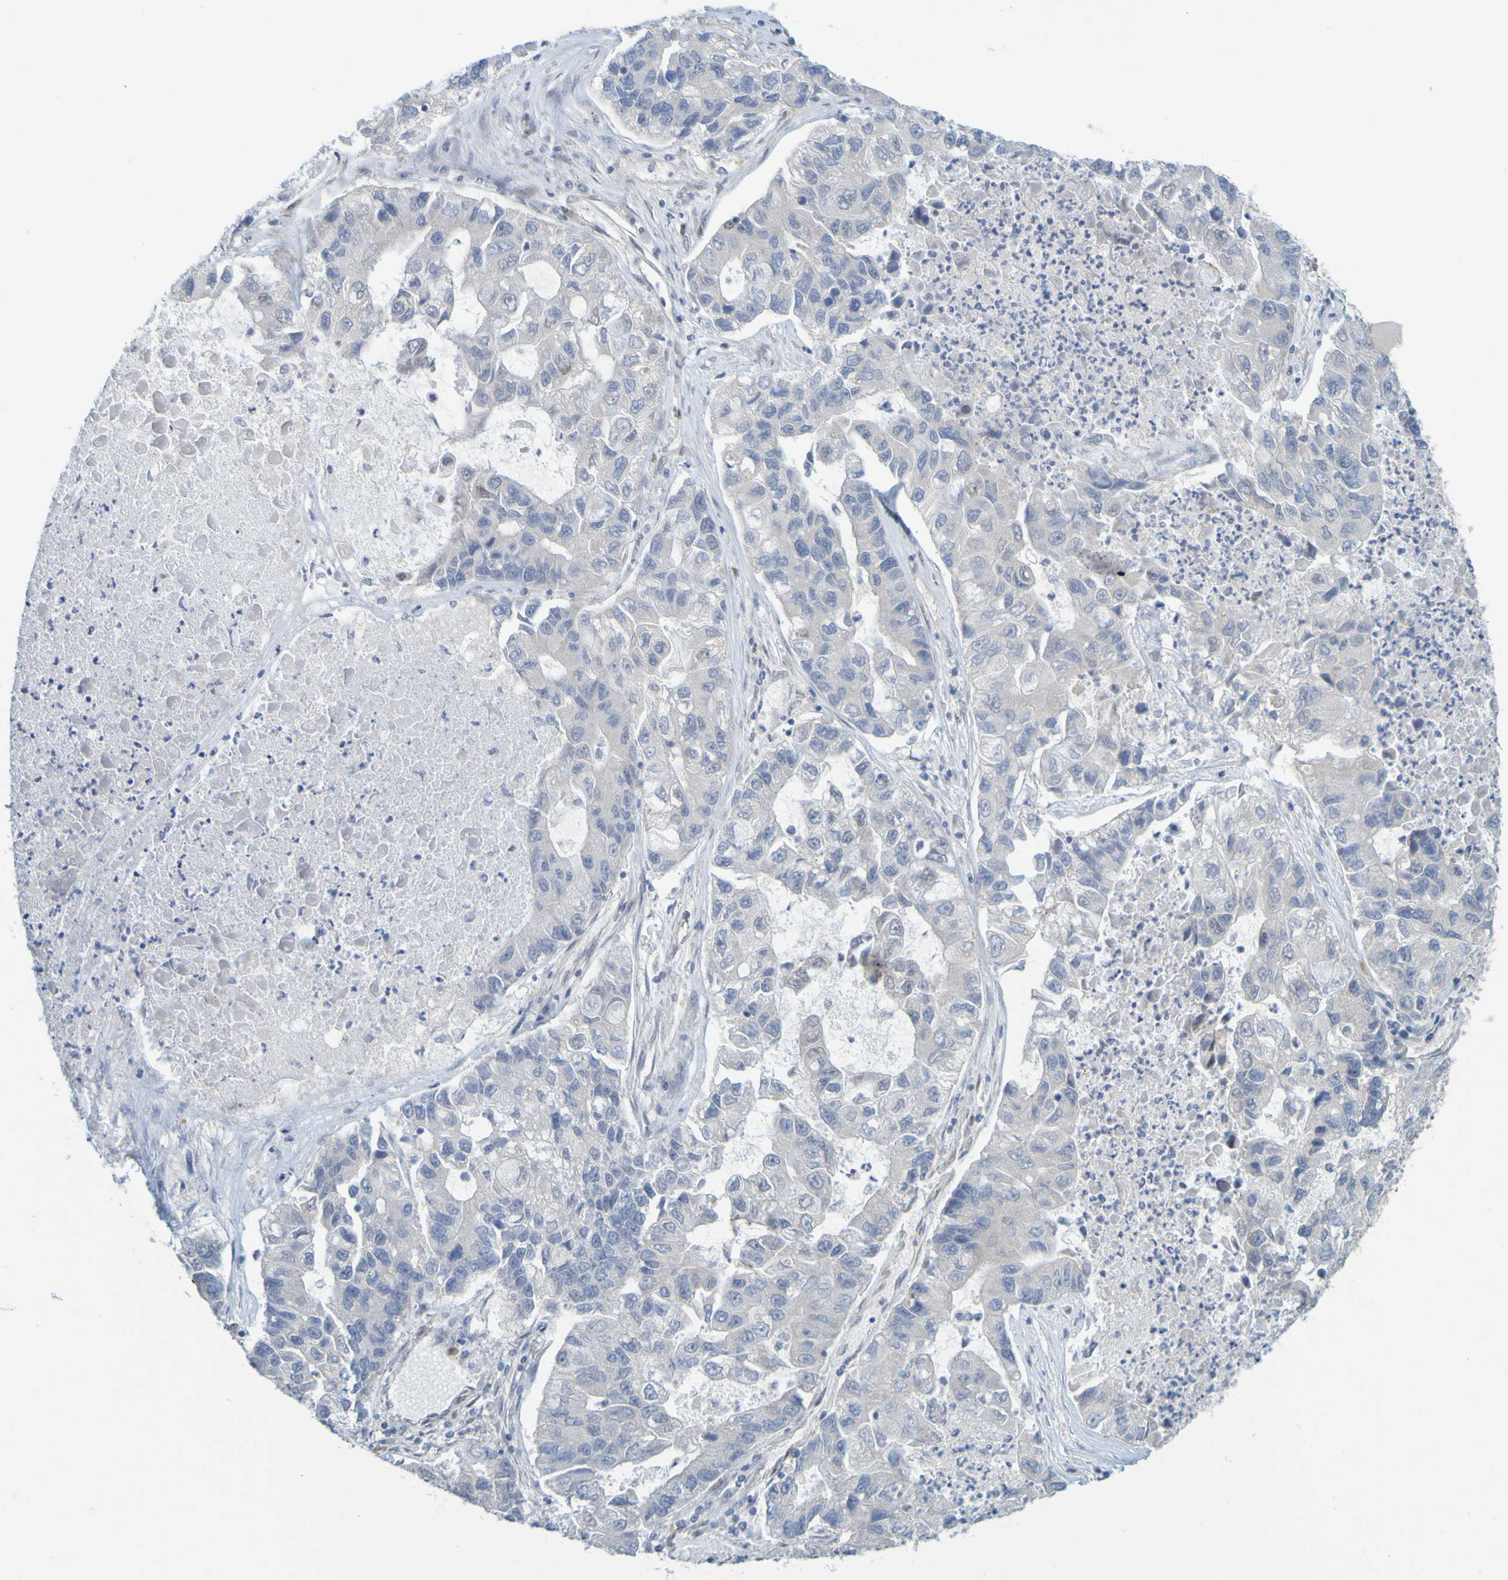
{"staining": {"intensity": "negative", "quantity": "none", "location": "none"}, "tissue": "lung cancer", "cell_type": "Tumor cells", "image_type": "cancer", "snomed": [{"axis": "morphology", "description": "Adenocarcinoma, NOS"}, {"axis": "topography", "description": "Lung"}], "caption": "High magnification brightfield microscopy of lung cancer stained with DAB (3,3'-diaminobenzidine) (brown) and counterstained with hematoxylin (blue): tumor cells show no significant expression.", "gene": "MAG", "patient": {"sex": "female", "age": 51}}